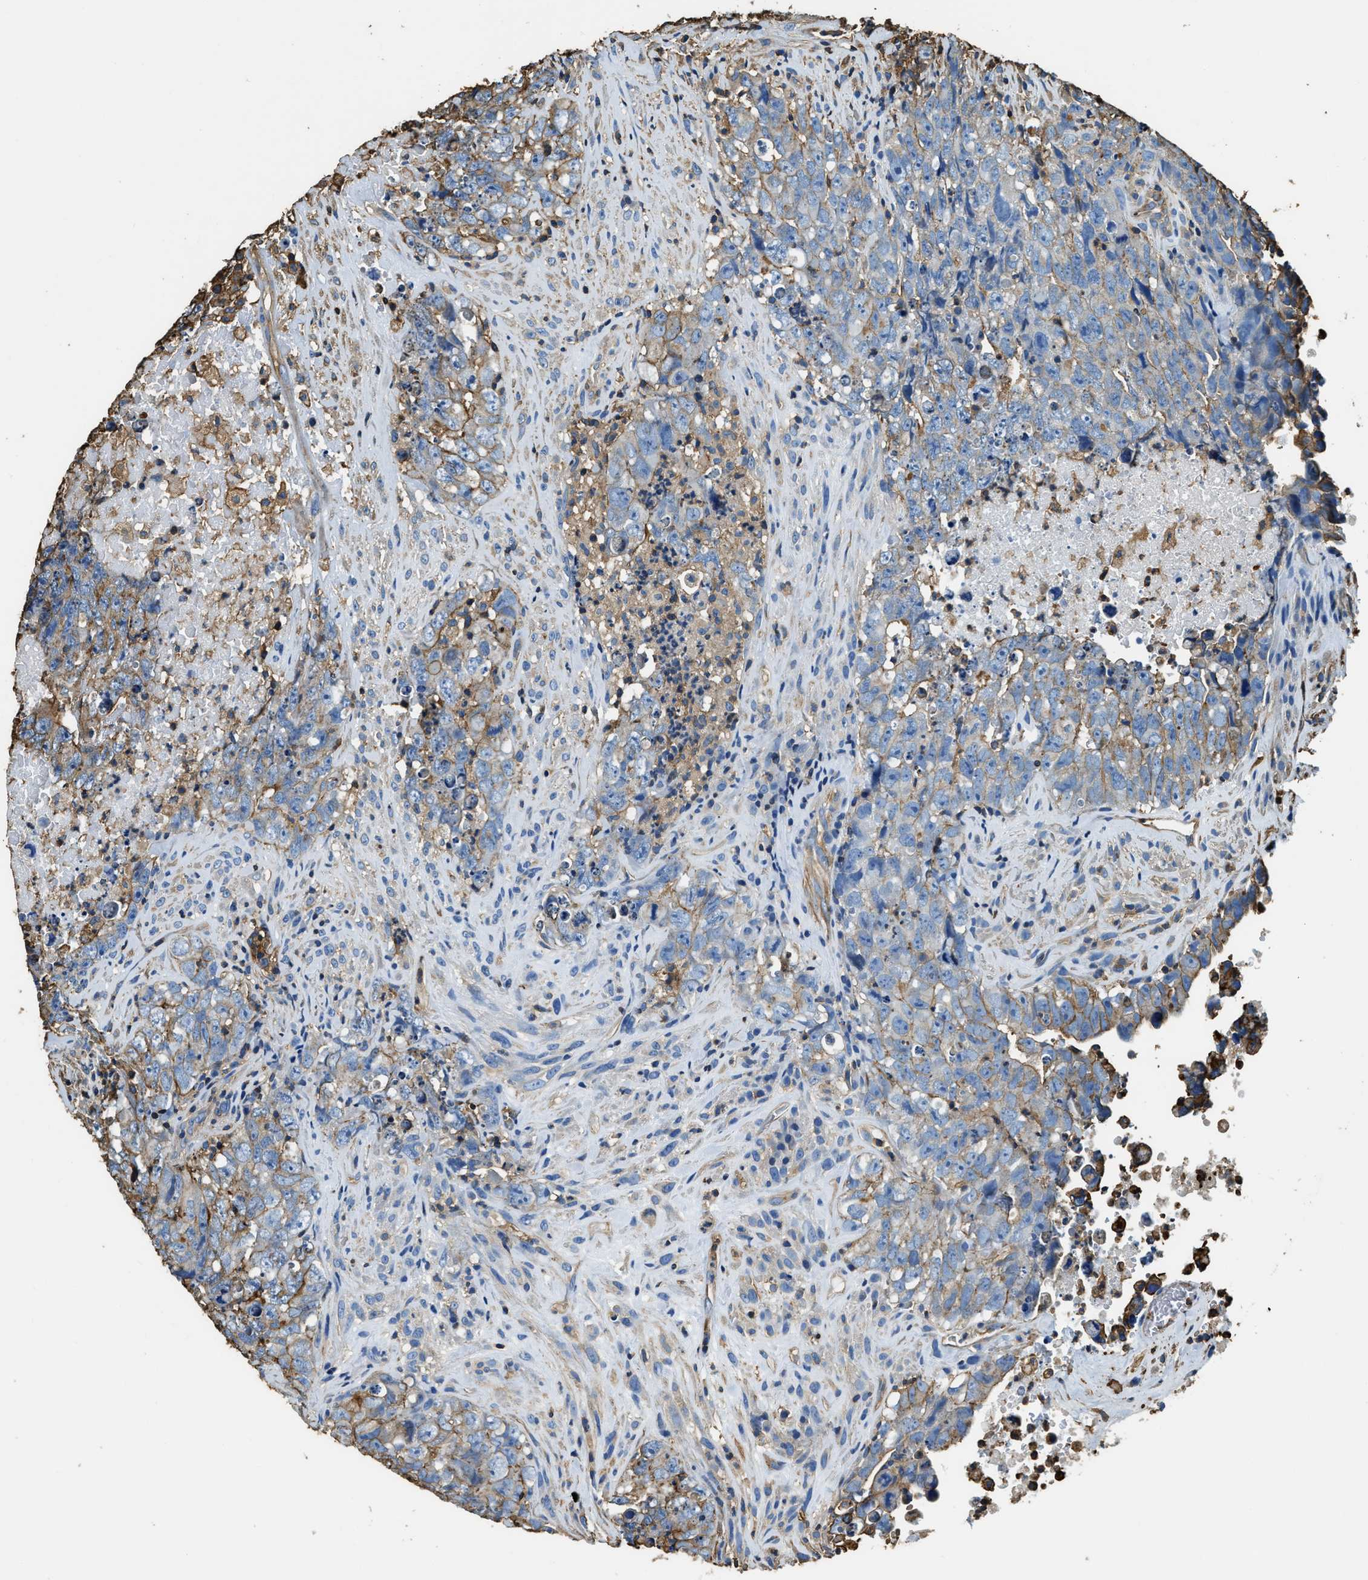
{"staining": {"intensity": "moderate", "quantity": "25%-75%", "location": "cytoplasmic/membranous"}, "tissue": "testis cancer", "cell_type": "Tumor cells", "image_type": "cancer", "snomed": [{"axis": "morphology", "description": "Carcinoma, Embryonal, NOS"}, {"axis": "topography", "description": "Testis"}], "caption": "Immunohistochemistry (IHC) histopathology image of embryonal carcinoma (testis) stained for a protein (brown), which shows medium levels of moderate cytoplasmic/membranous expression in about 25%-75% of tumor cells.", "gene": "ACCS", "patient": {"sex": "male", "age": 32}}